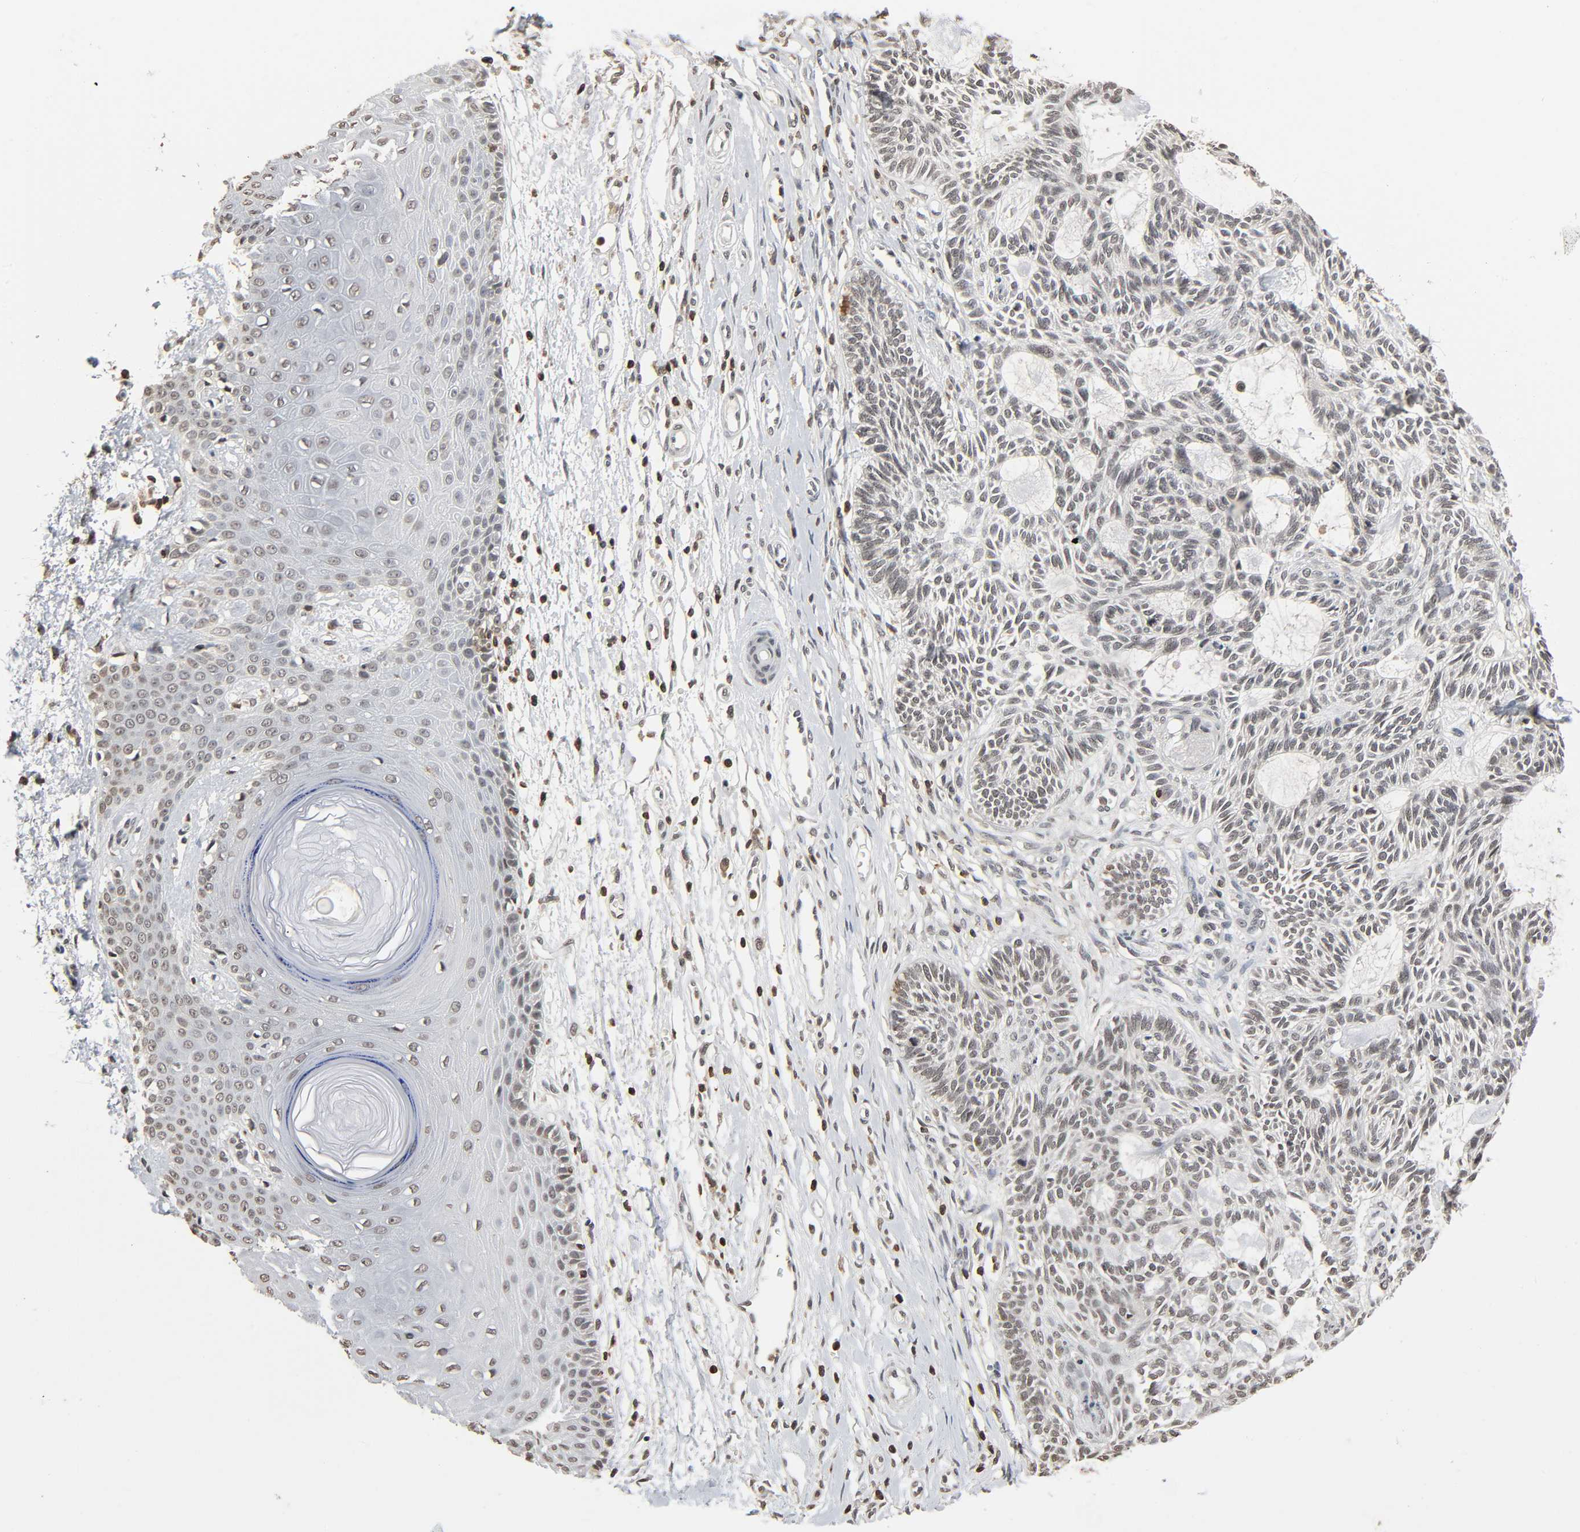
{"staining": {"intensity": "negative", "quantity": "none", "location": "none"}, "tissue": "skin cancer", "cell_type": "Tumor cells", "image_type": "cancer", "snomed": [{"axis": "morphology", "description": "Basal cell carcinoma"}, {"axis": "topography", "description": "Skin"}], "caption": "High magnification brightfield microscopy of skin cancer stained with DAB (brown) and counterstained with hematoxylin (blue): tumor cells show no significant positivity. Nuclei are stained in blue.", "gene": "STK4", "patient": {"sex": "male", "age": 67}}